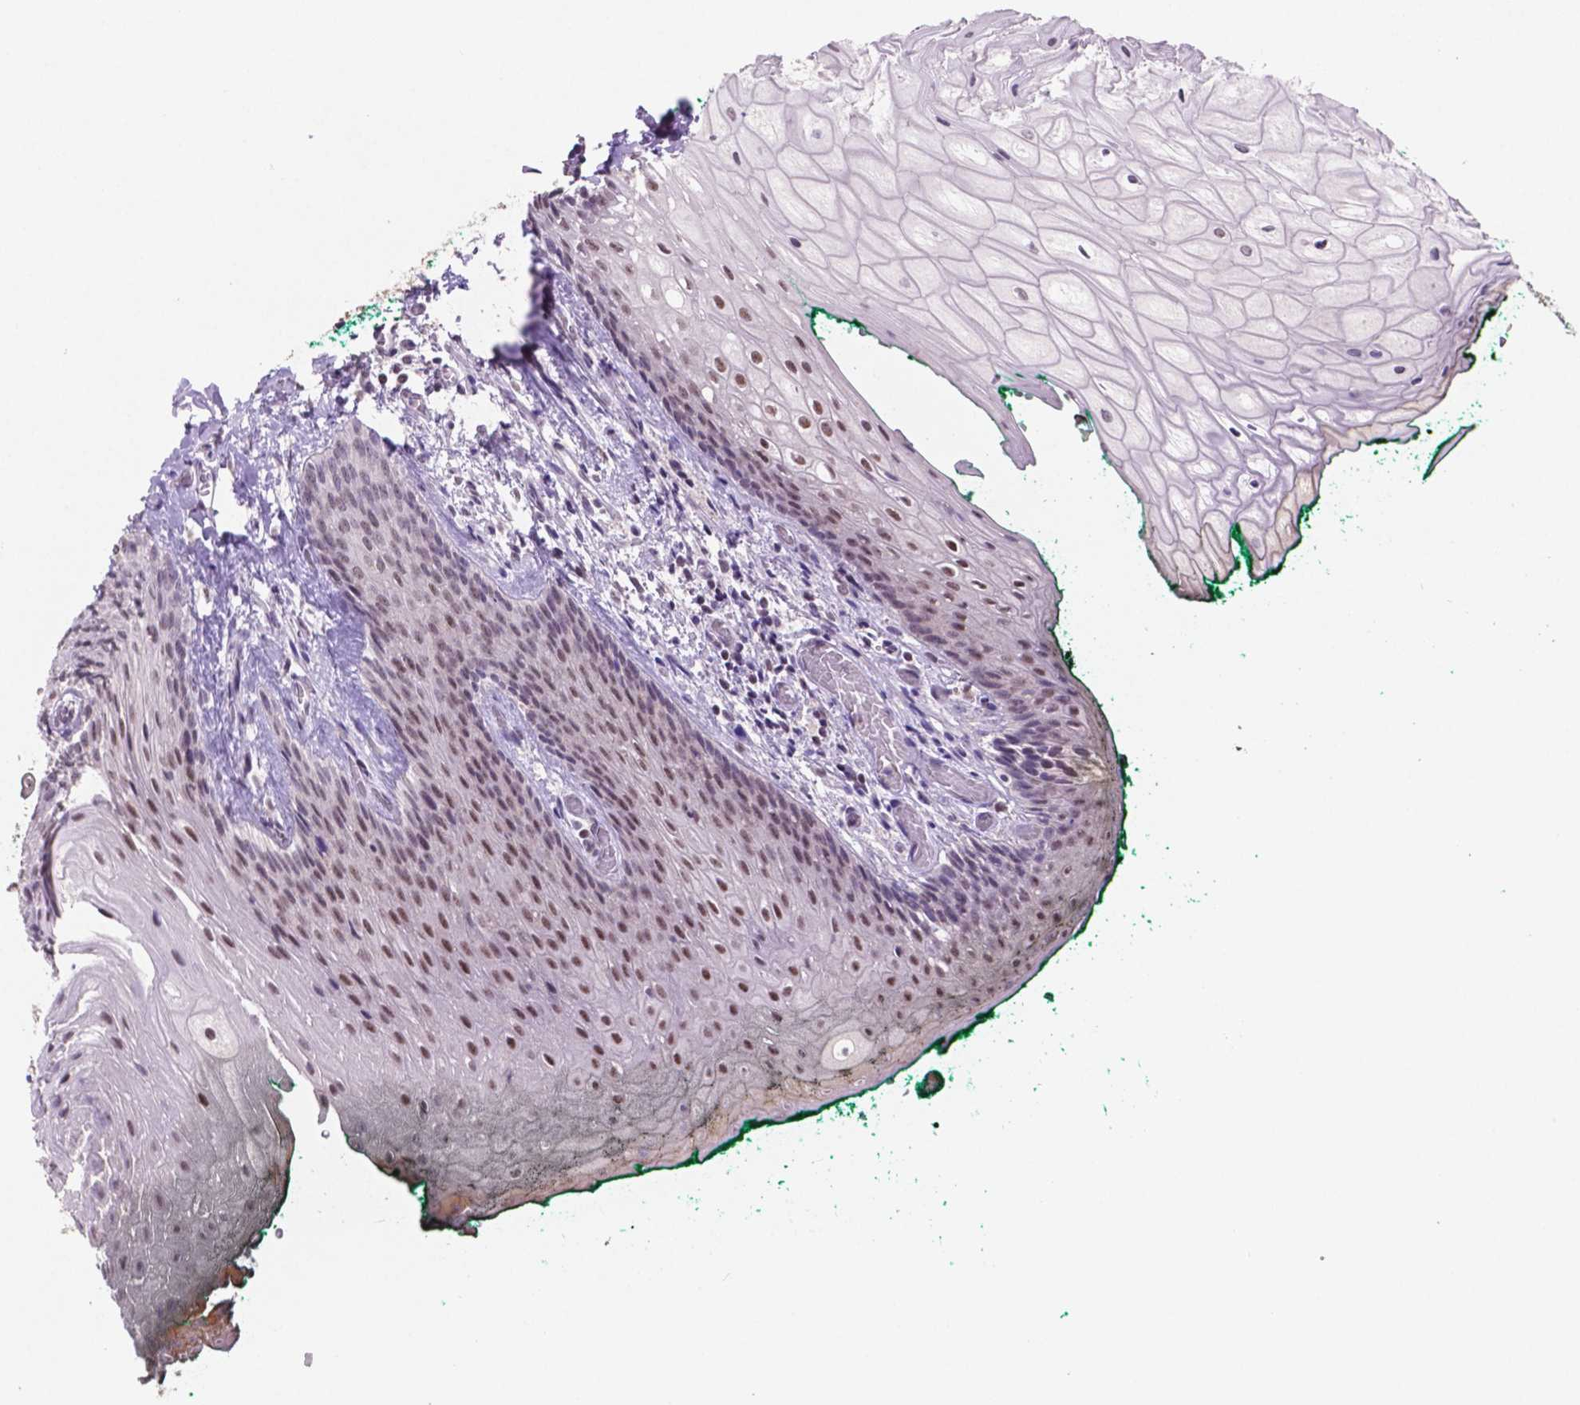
{"staining": {"intensity": "moderate", "quantity": ">75%", "location": "nuclear"}, "tissue": "oral mucosa", "cell_type": "Squamous epithelial cells", "image_type": "normal", "snomed": [{"axis": "morphology", "description": "Normal tissue, NOS"}, {"axis": "topography", "description": "Oral tissue"}, {"axis": "topography", "description": "Head-Neck"}], "caption": "Immunohistochemical staining of unremarkable human oral mucosa shows medium levels of moderate nuclear expression in approximately >75% of squamous epithelial cells.", "gene": "NCOR1", "patient": {"sex": "female", "age": 68}}